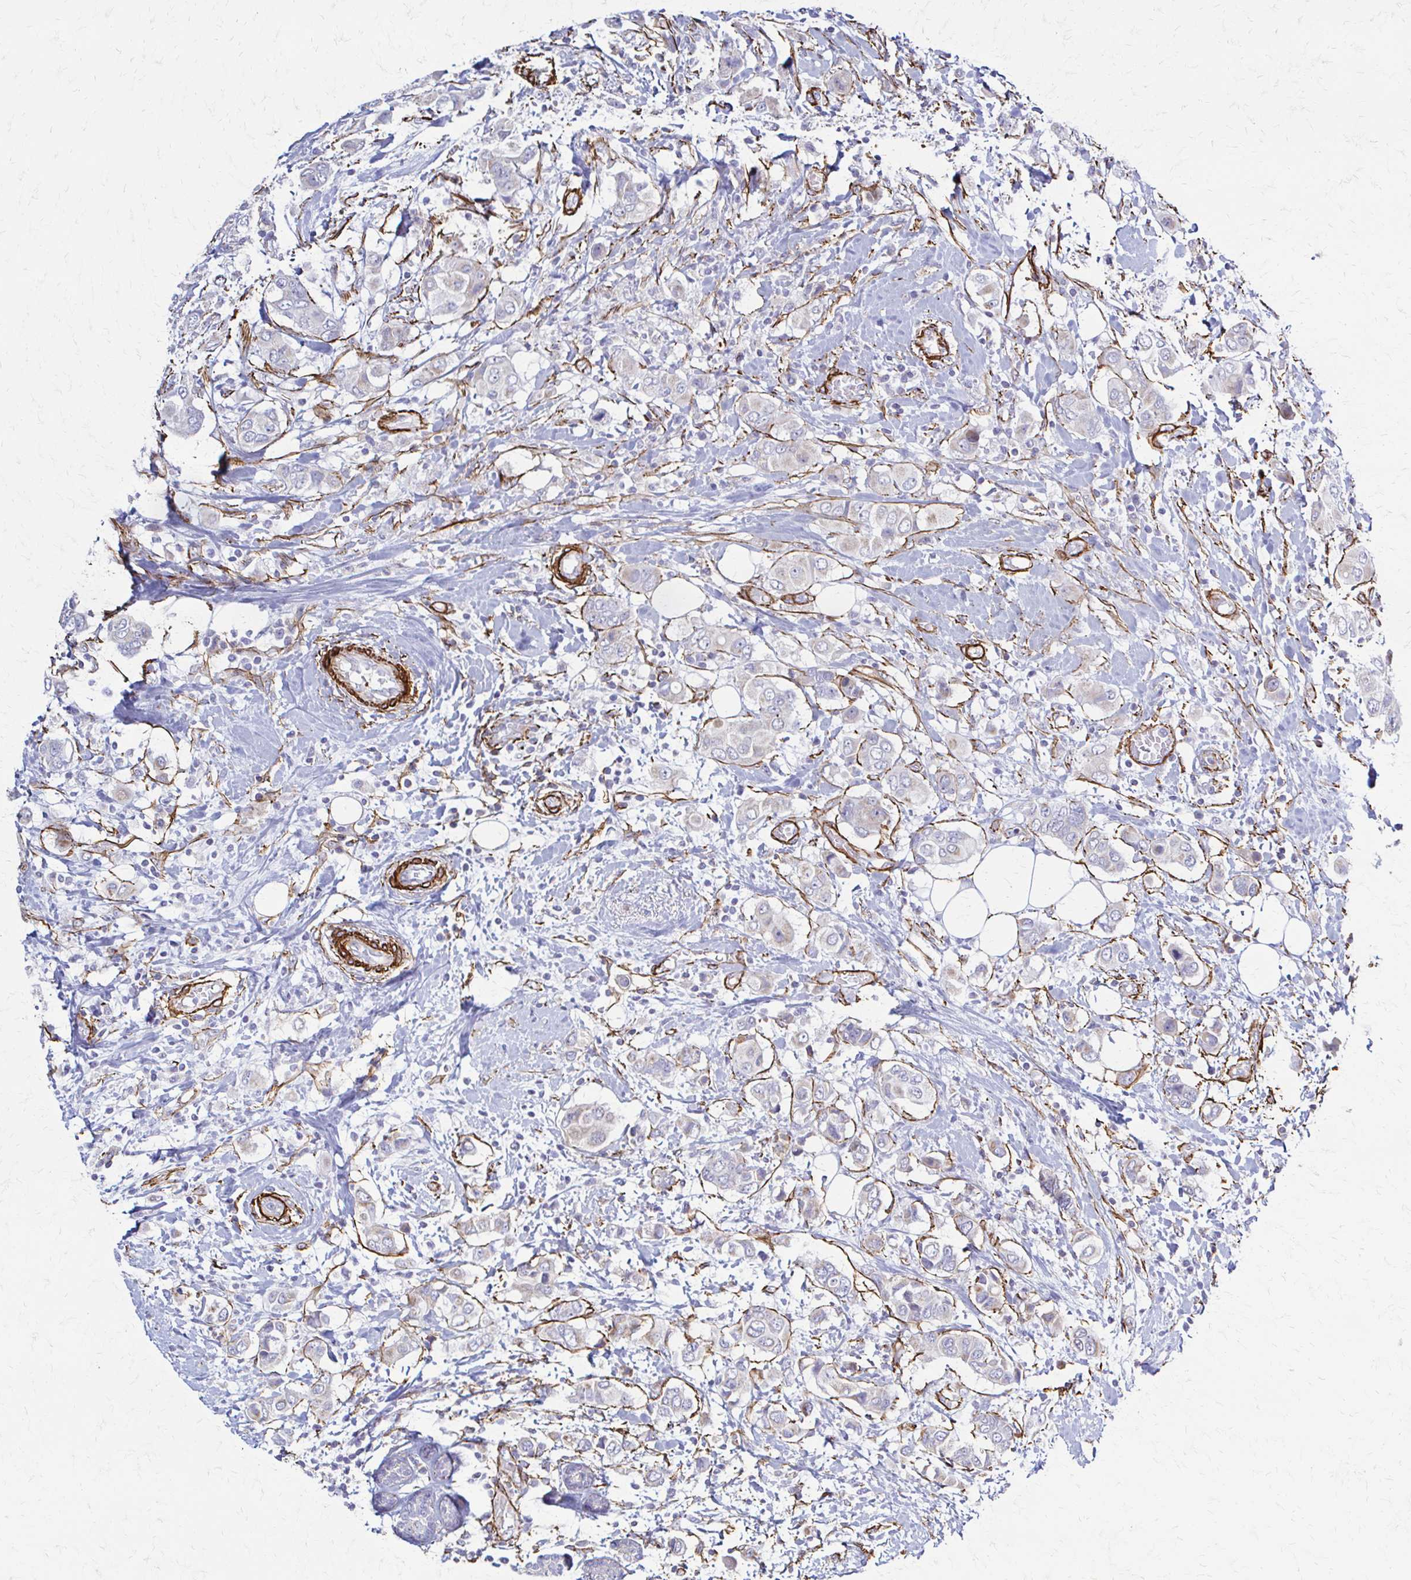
{"staining": {"intensity": "negative", "quantity": "none", "location": "none"}, "tissue": "breast cancer", "cell_type": "Tumor cells", "image_type": "cancer", "snomed": [{"axis": "morphology", "description": "Lobular carcinoma"}, {"axis": "topography", "description": "Breast"}], "caption": "DAB (3,3'-diaminobenzidine) immunohistochemical staining of breast lobular carcinoma shows no significant positivity in tumor cells.", "gene": "TIMMDC1", "patient": {"sex": "female", "age": 51}}